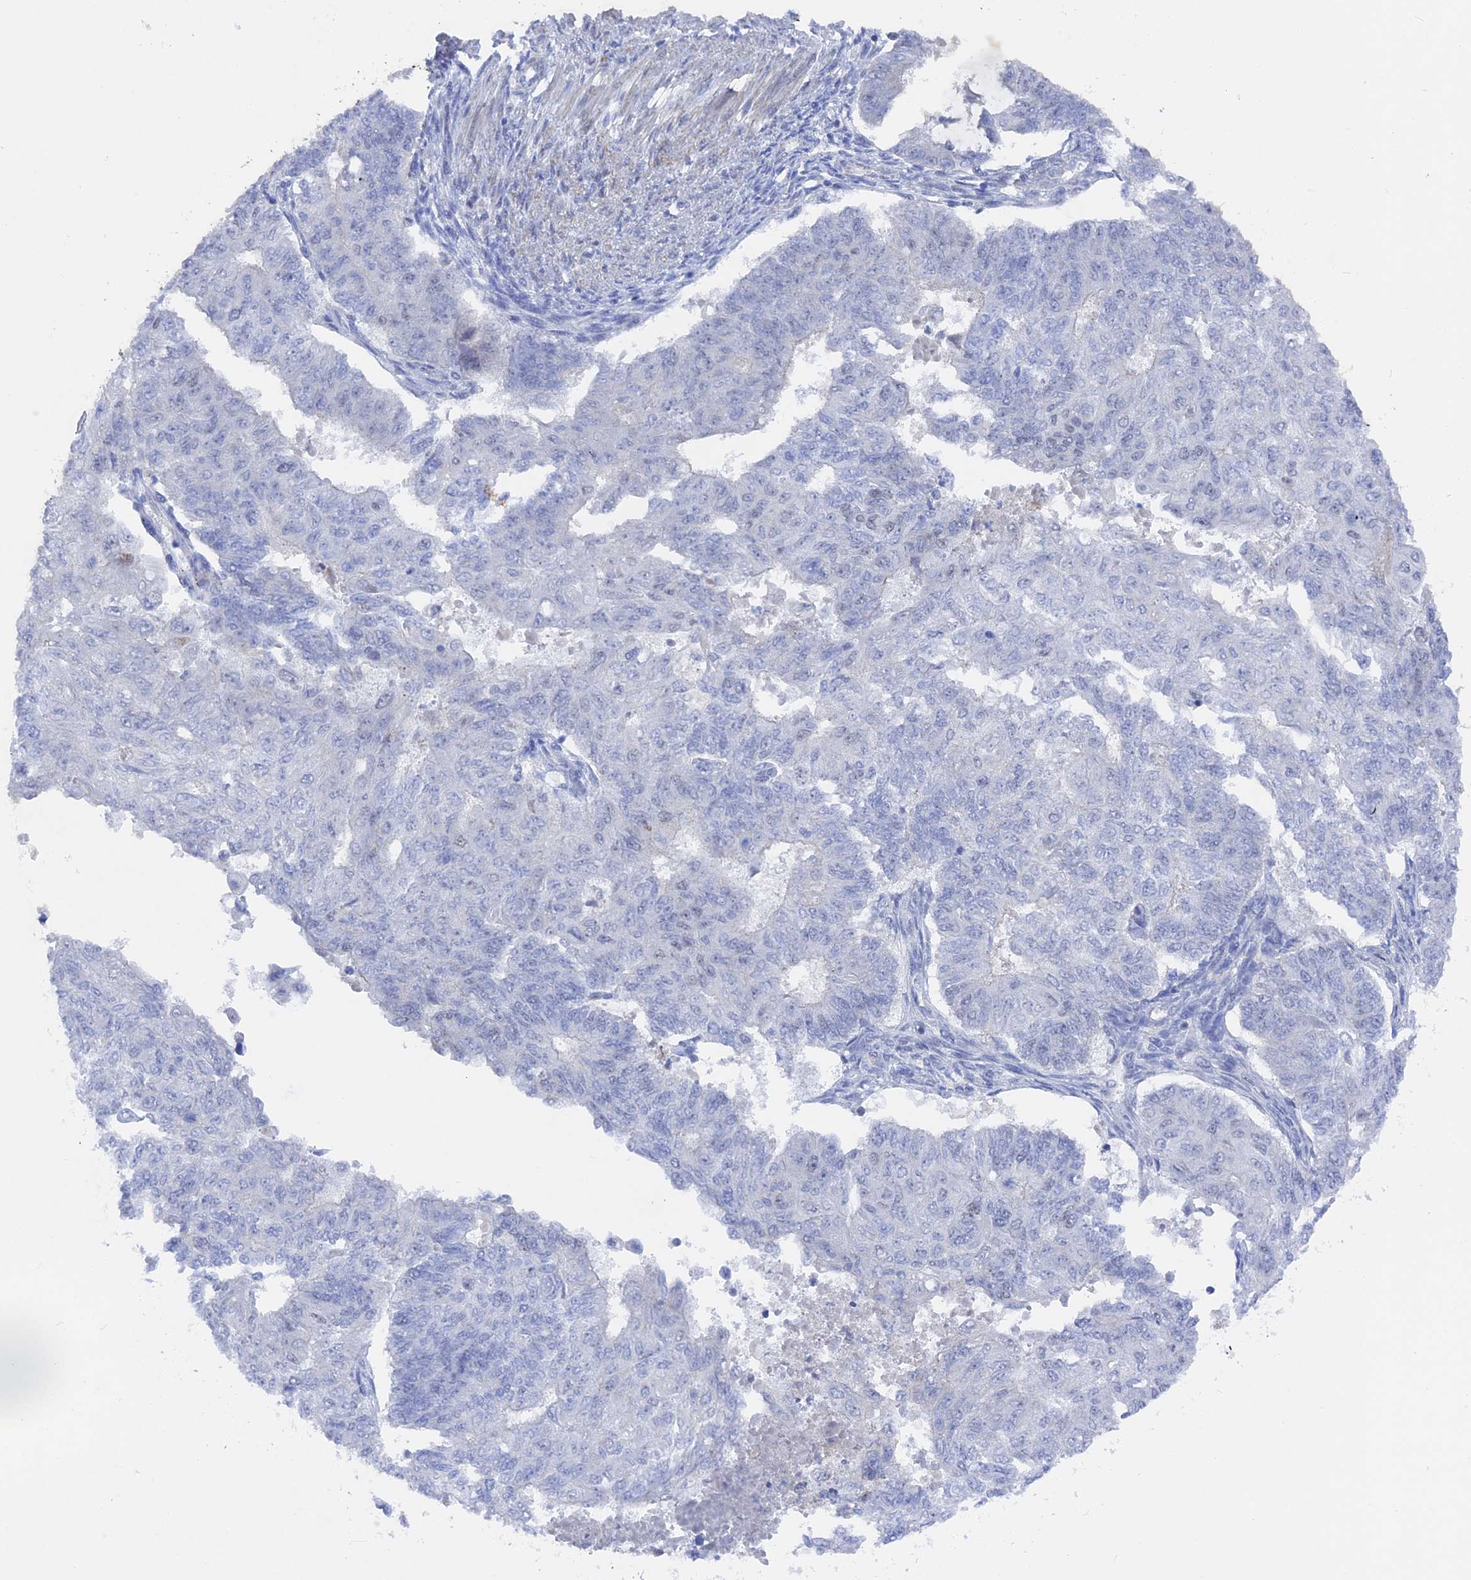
{"staining": {"intensity": "negative", "quantity": "none", "location": "none"}, "tissue": "endometrial cancer", "cell_type": "Tumor cells", "image_type": "cancer", "snomed": [{"axis": "morphology", "description": "Adenocarcinoma, NOS"}, {"axis": "topography", "description": "Endometrium"}], "caption": "DAB immunohistochemical staining of endometrial cancer (adenocarcinoma) reveals no significant positivity in tumor cells.", "gene": "BRD2", "patient": {"sex": "female", "age": 32}}